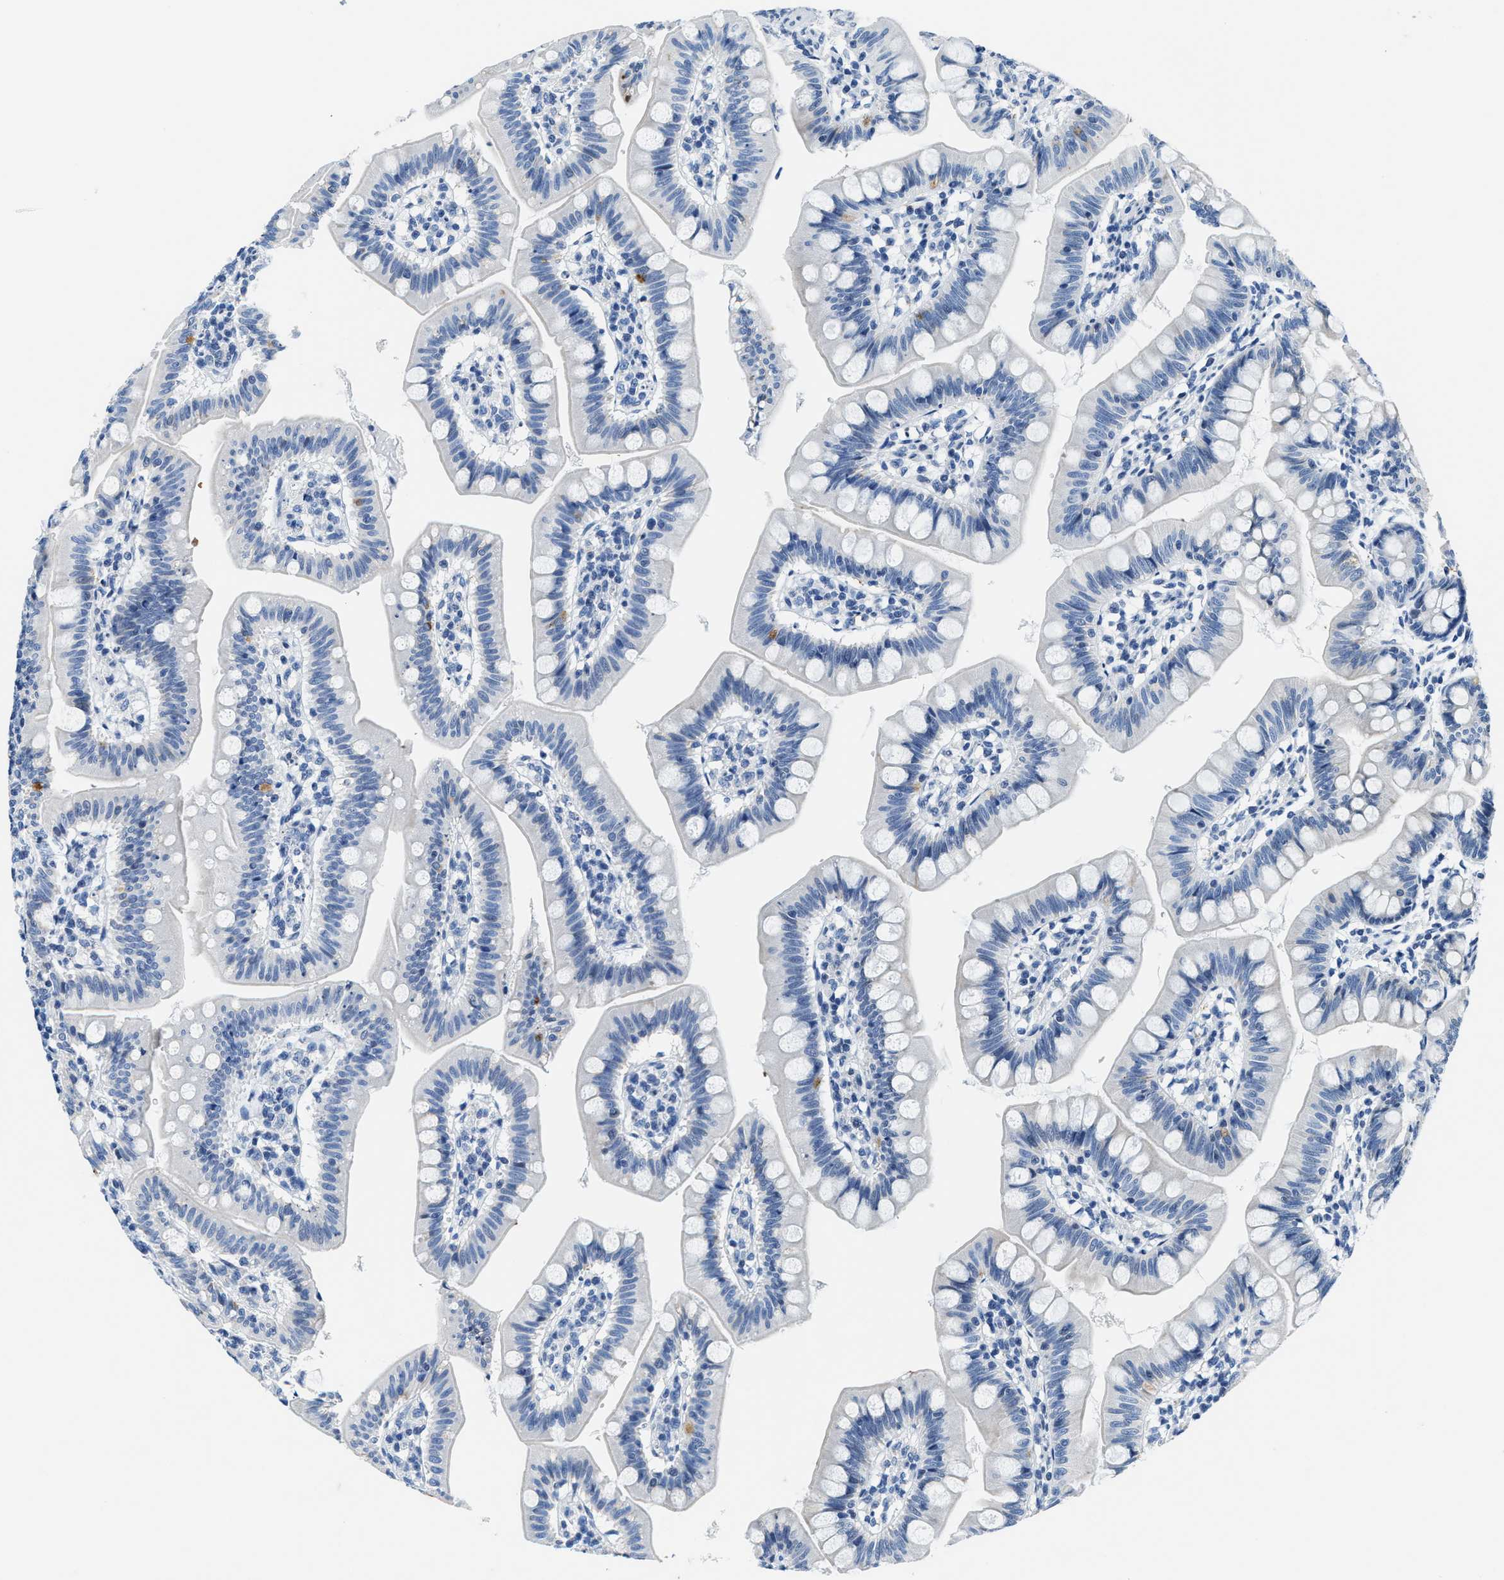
{"staining": {"intensity": "negative", "quantity": "none", "location": "none"}, "tissue": "small intestine", "cell_type": "Glandular cells", "image_type": "normal", "snomed": [{"axis": "morphology", "description": "Normal tissue, NOS"}, {"axis": "topography", "description": "Small intestine"}], "caption": "An immunohistochemistry photomicrograph of normal small intestine is shown. There is no staining in glandular cells of small intestine. (Brightfield microscopy of DAB immunohistochemistry (IHC) at high magnification).", "gene": "ASZ1", "patient": {"sex": "male", "age": 7}}